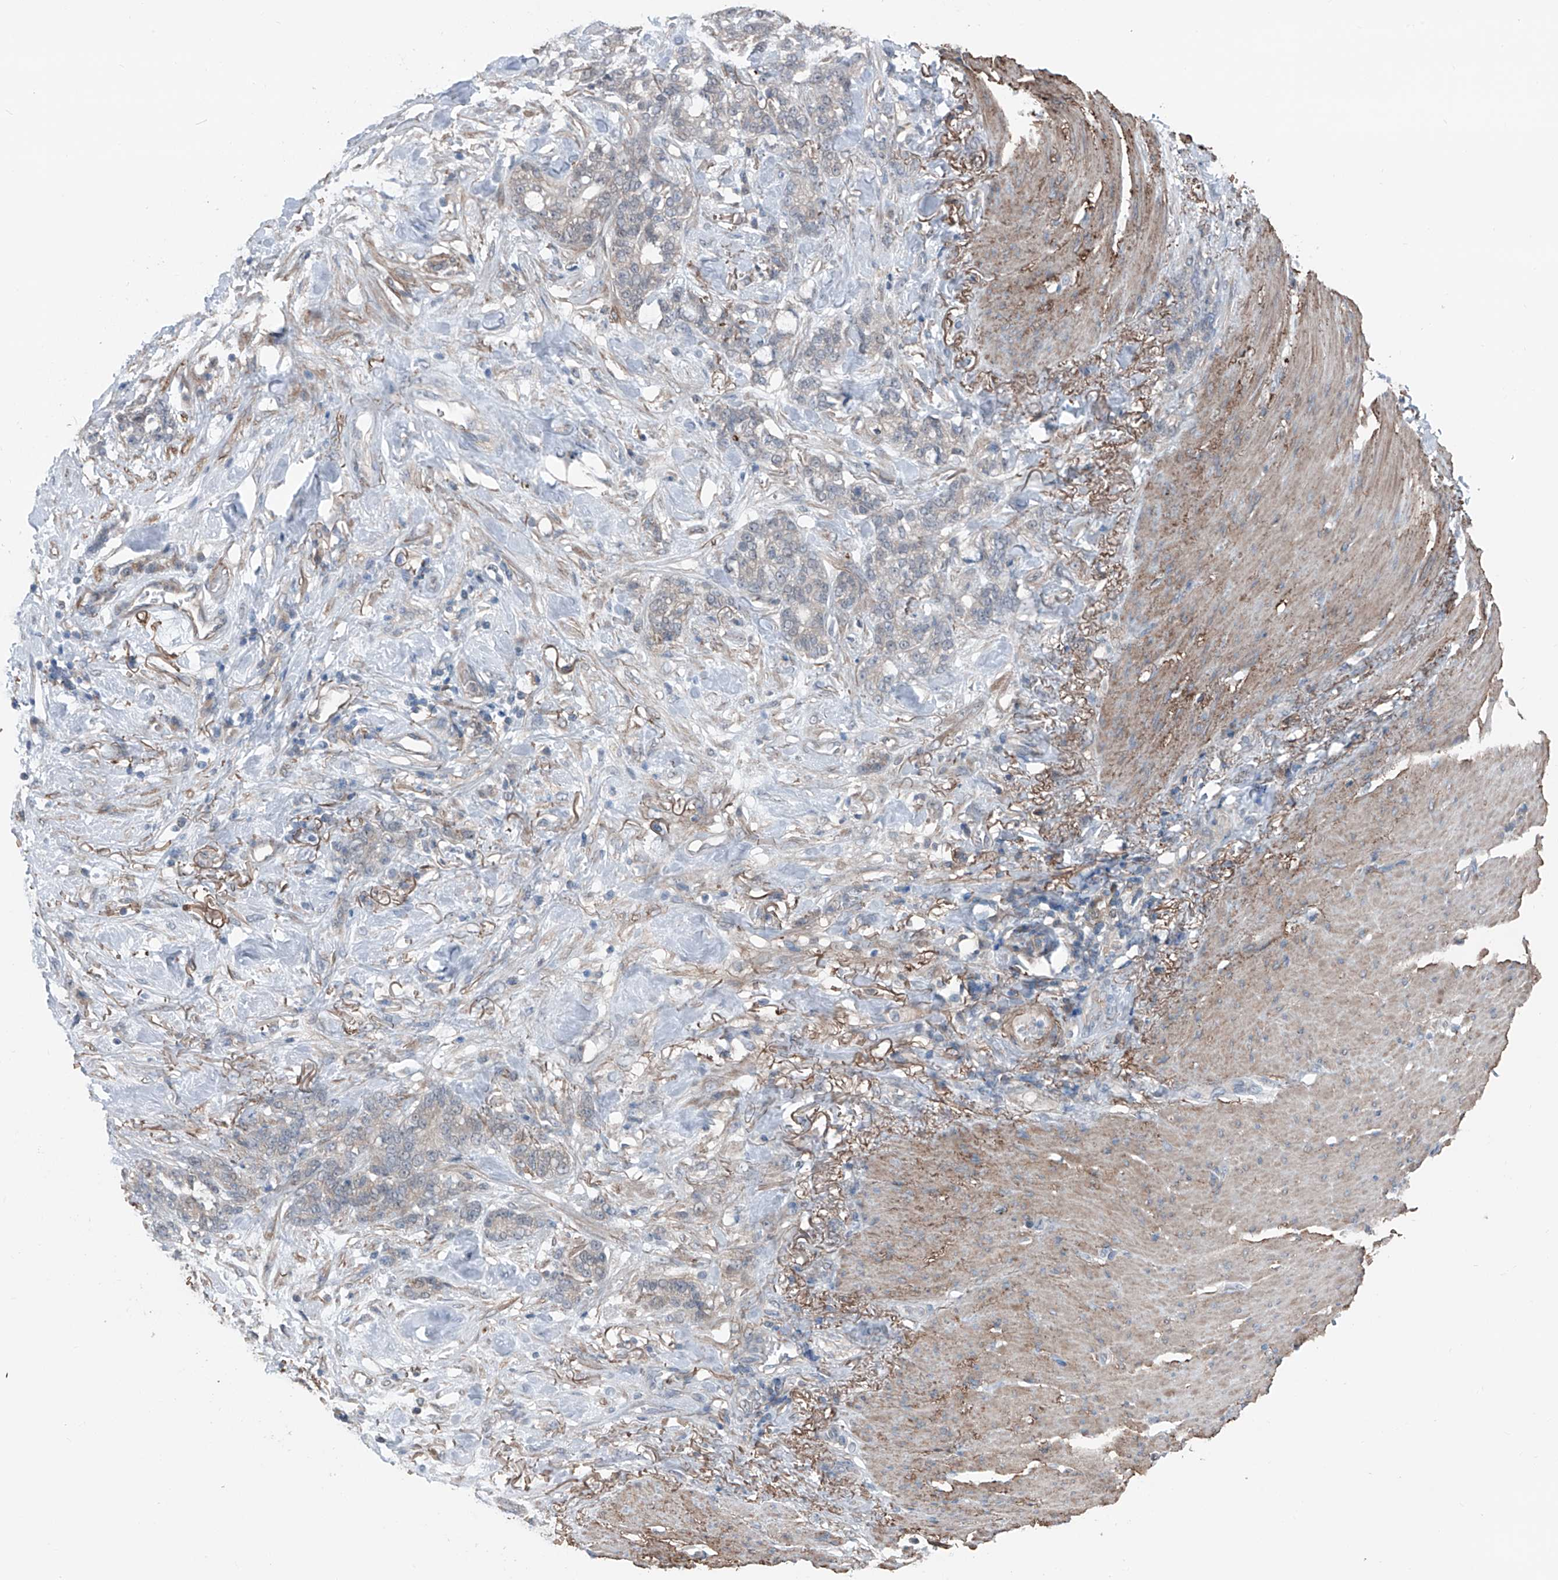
{"staining": {"intensity": "negative", "quantity": "none", "location": "none"}, "tissue": "stomach cancer", "cell_type": "Tumor cells", "image_type": "cancer", "snomed": [{"axis": "morphology", "description": "Adenocarcinoma, NOS"}, {"axis": "topography", "description": "Stomach, lower"}], "caption": "This is a image of immunohistochemistry staining of adenocarcinoma (stomach), which shows no expression in tumor cells. Brightfield microscopy of IHC stained with DAB (brown) and hematoxylin (blue), captured at high magnification.", "gene": "HSPB11", "patient": {"sex": "male", "age": 88}}